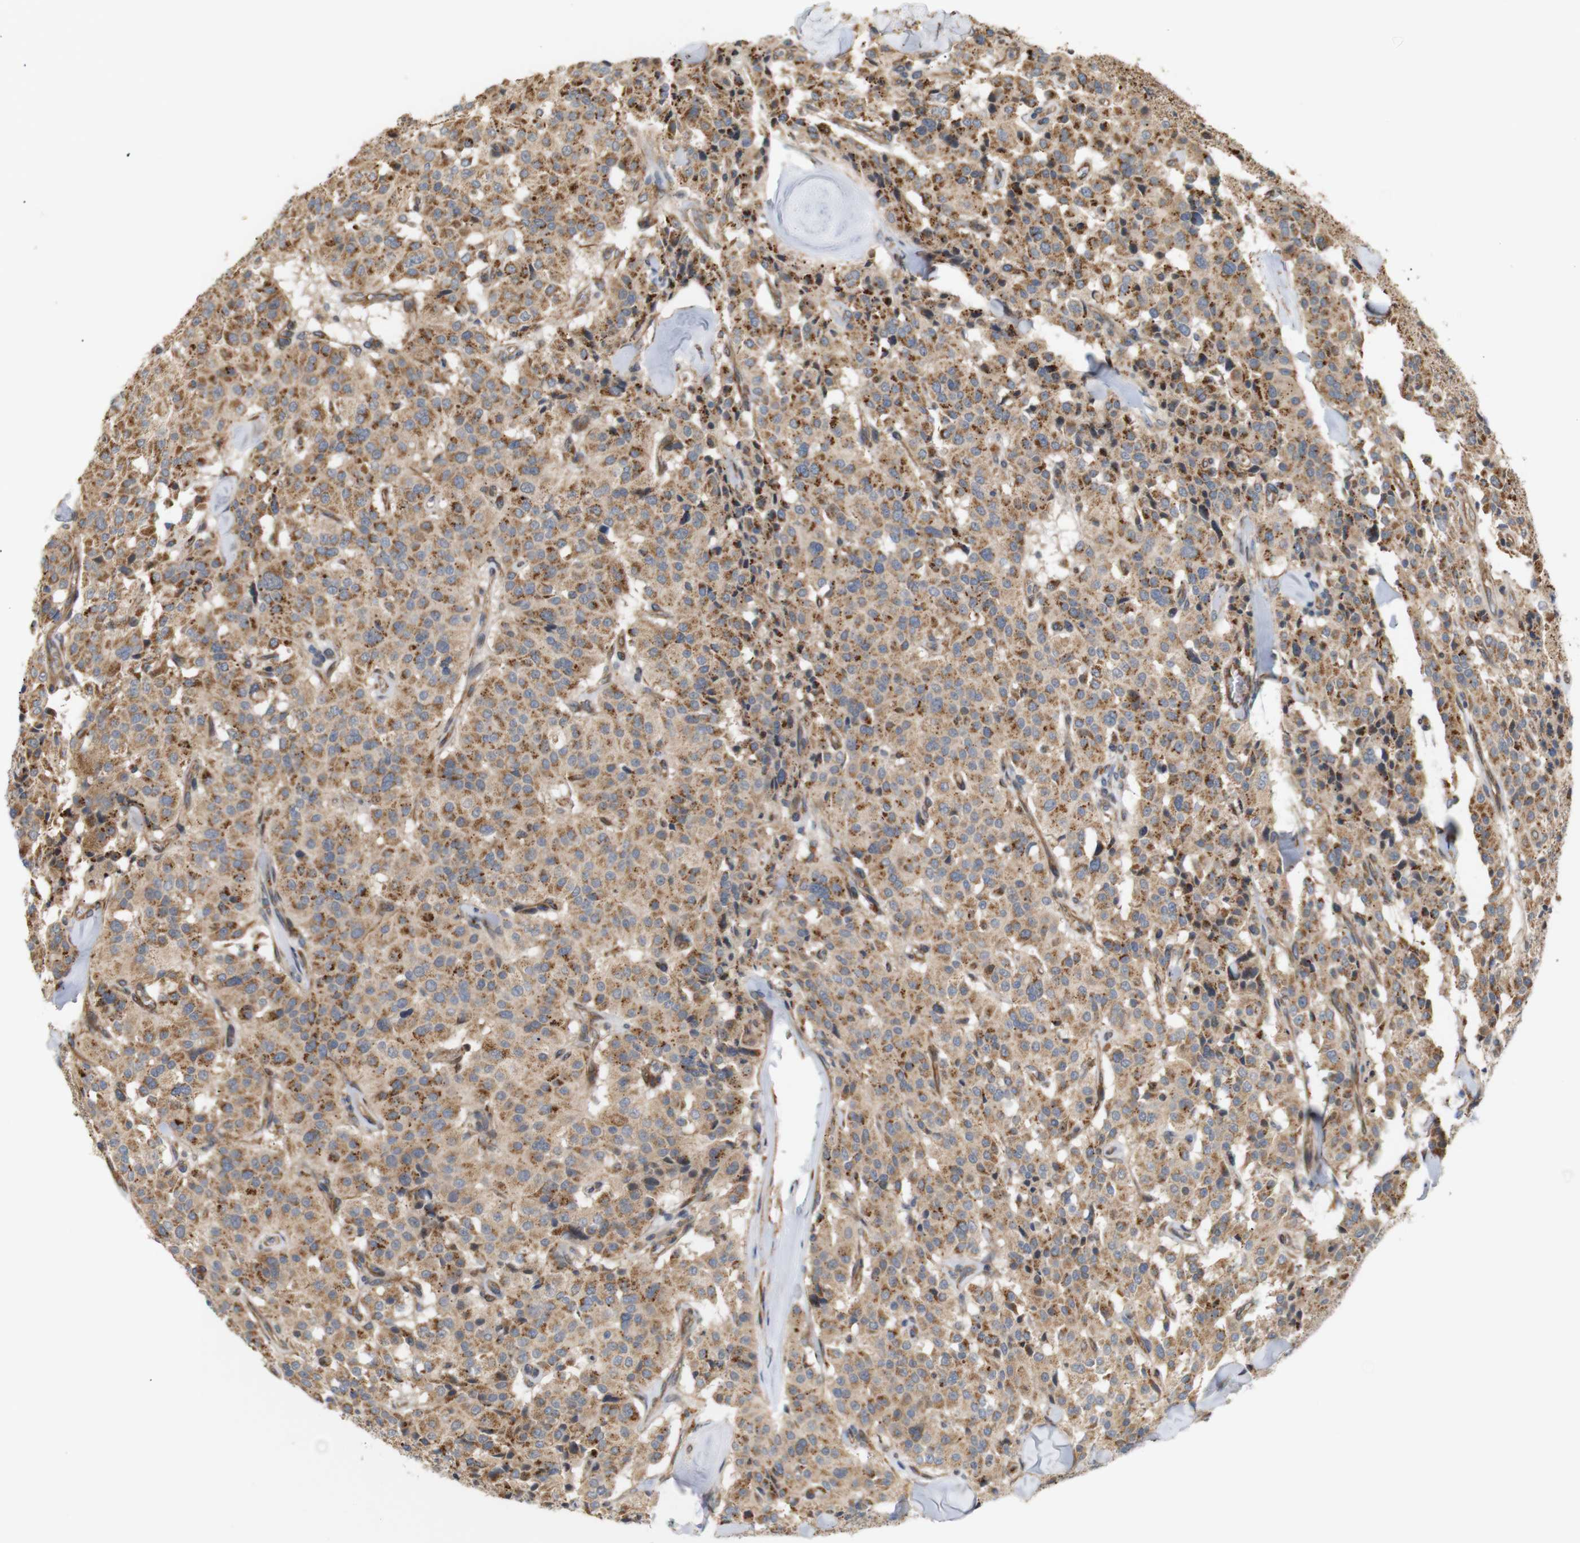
{"staining": {"intensity": "moderate", "quantity": ">75%", "location": "cytoplasmic/membranous"}, "tissue": "carcinoid", "cell_type": "Tumor cells", "image_type": "cancer", "snomed": [{"axis": "morphology", "description": "Carcinoid, malignant, NOS"}, {"axis": "topography", "description": "Lung"}], "caption": "Malignant carcinoid stained for a protein (brown) exhibits moderate cytoplasmic/membranous positive positivity in approximately >75% of tumor cells.", "gene": "RPTOR", "patient": {"sex": "male", "age": 30}}